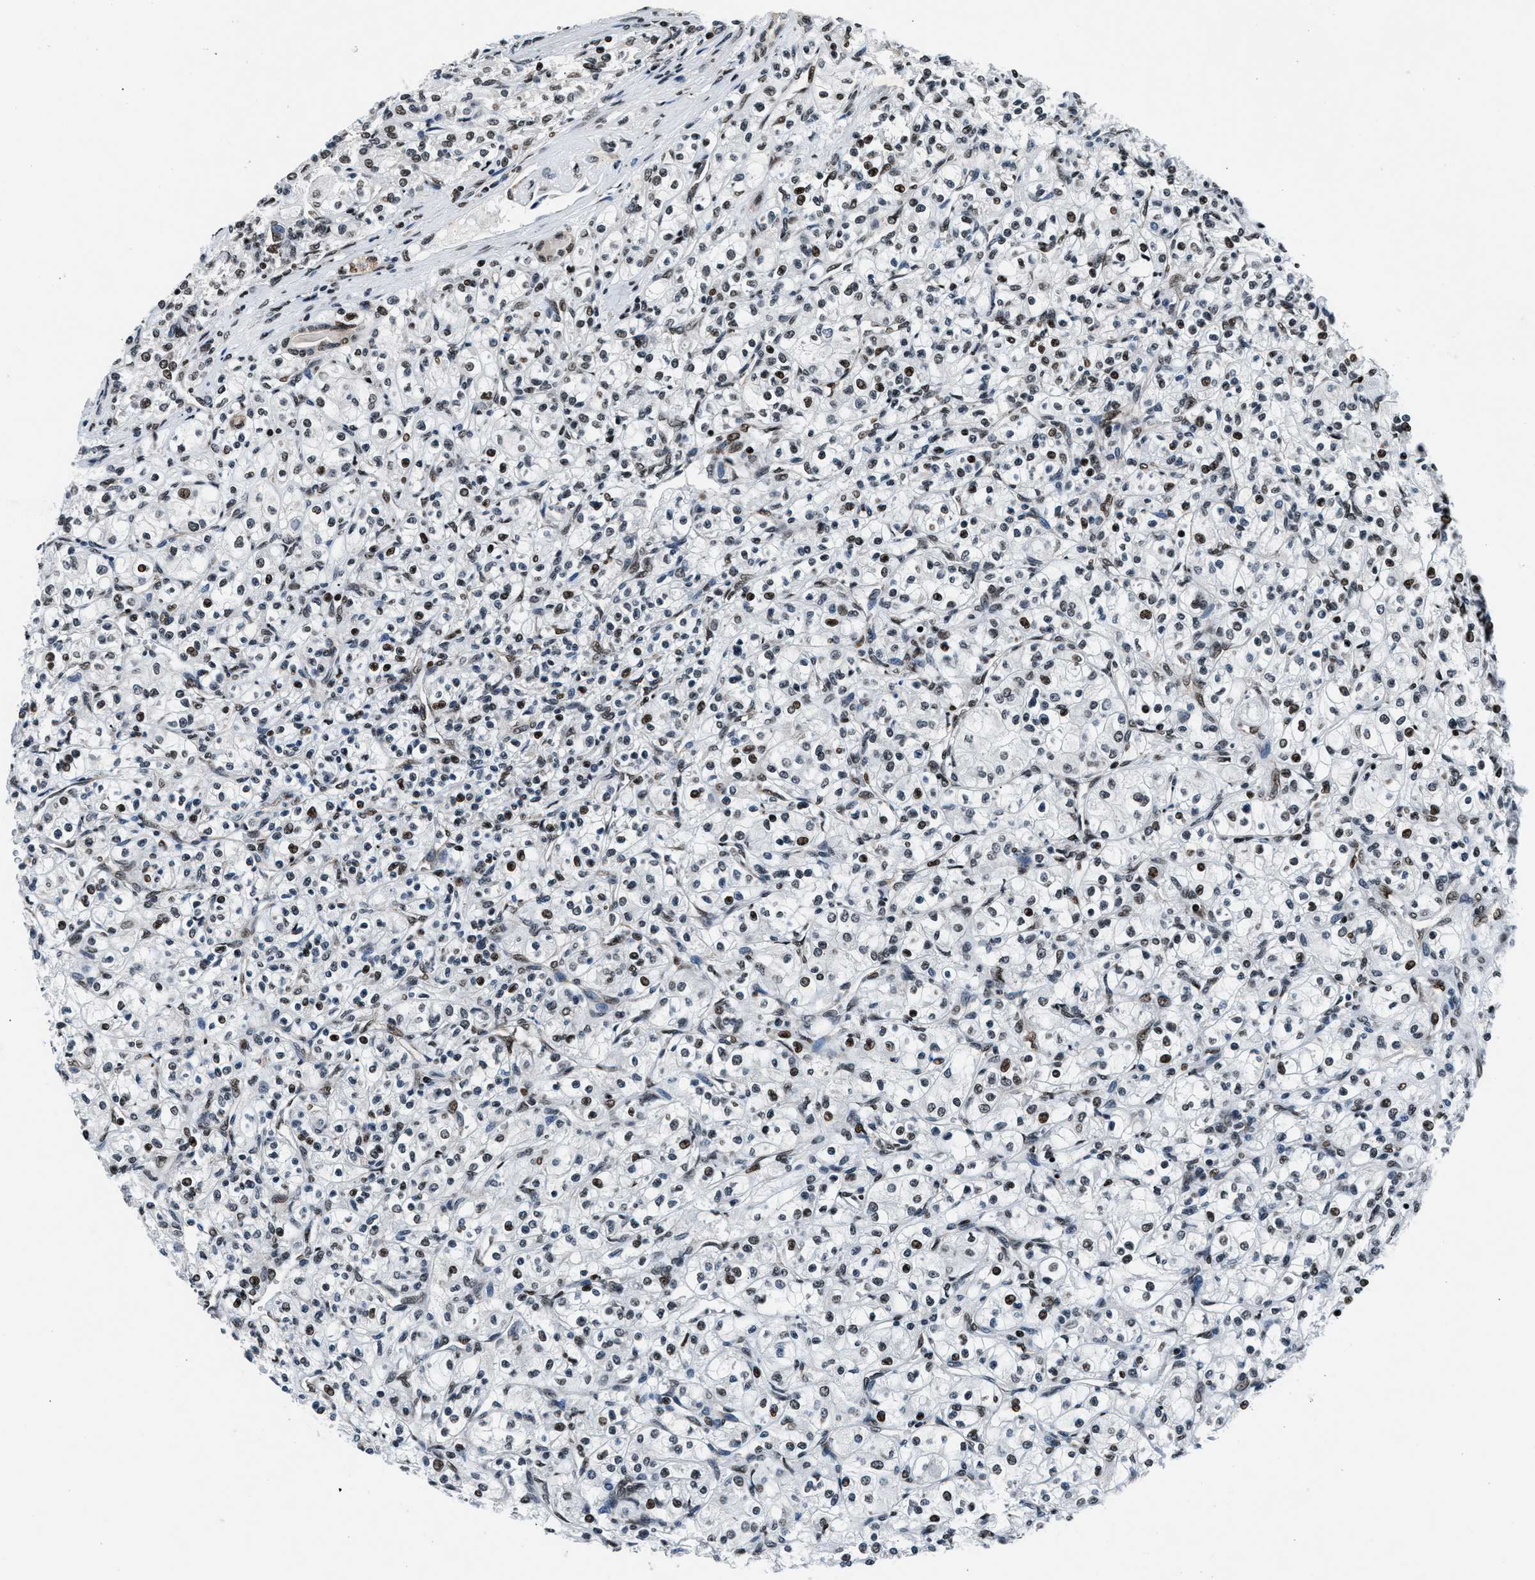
{"staining": {"intensity": "weak", "quantity": ">75%", "location": "nuclear"}, "tissue": "renal cancer", "cell_type": "Tumor cells", "image_type": "cancer", "snomed": [{"axis": "morphology", "description": "Adenocarcinoma, NOS"}, {"axis": "topography", "description": "Kidney"}], "caption": "IHC photomicrograph of renal cancer stained for a protein (brown), which reveals low levels of weak nuclear staining in about >75% of tumor cells.", "gene": "PRRC2B", "patient": {"sex": "male", "age": 77}}